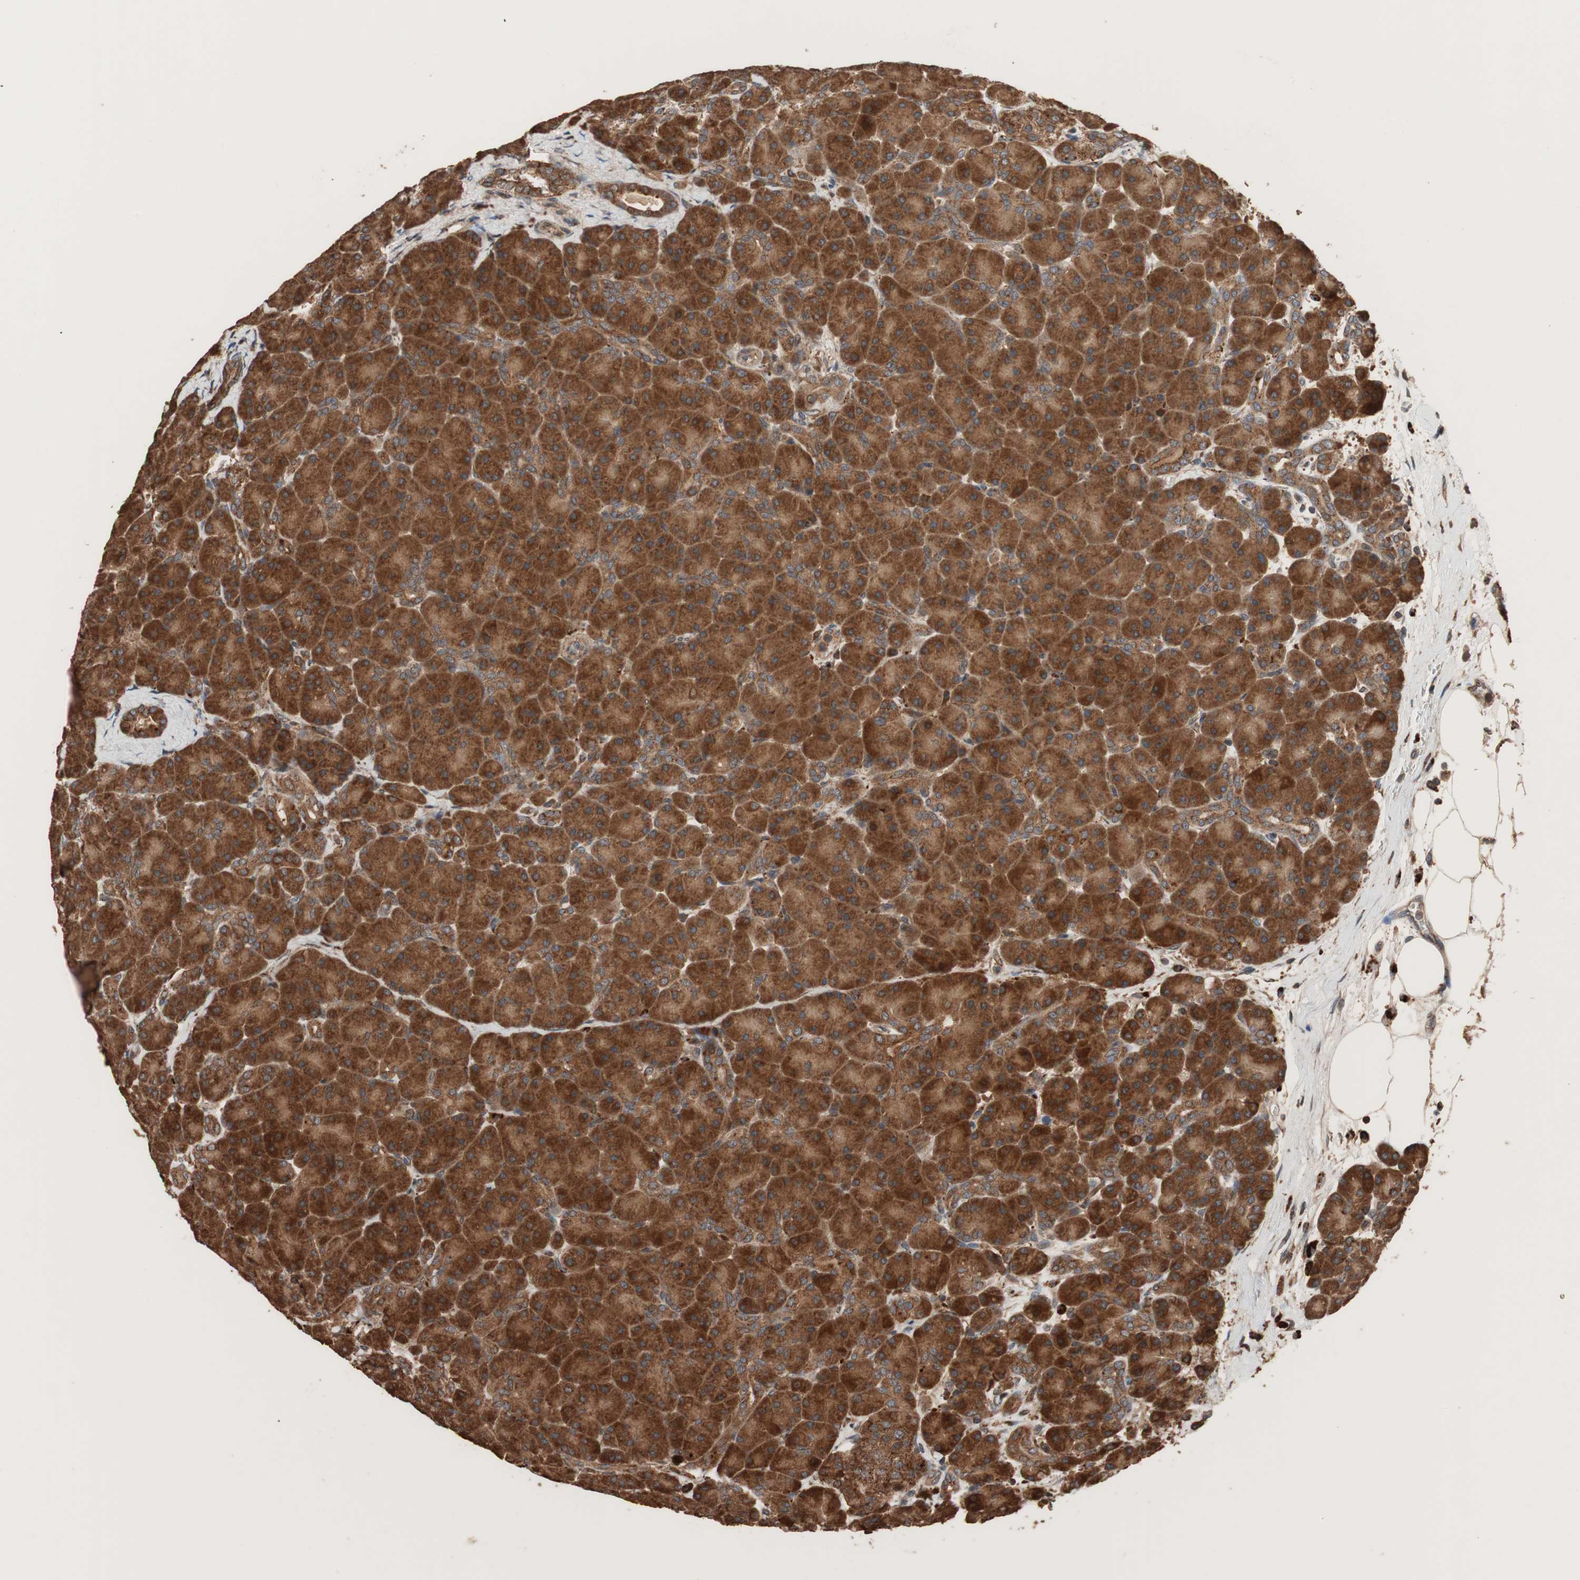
{"staining": {"intensity": "strong", "quantity": ">75%", "location": "cytoplasmic/membranous"}, "tissue": "pancreas", "cell_type": "Exocrine glandular cells", "image_type": "normal", "snomed": [{"axis": "morphology", "description": "Normal tissue, NOS"}, {"axis": "topography", "description": "Pancreas"}], "caption": "Immunohistochemical staining of normal pancreas displays >75% levels of strong cytoplasmic/membranous protein expression in approximately >75% of exocrine glandular cells. (Stains: DAB (3,3'-diaminobenzidine) in brown, nuclei in blue, Microscopy: brightfield microscopy at high magnification).", "gene": "RAB1A", "patient": {"sex": "male", "age": 66}}